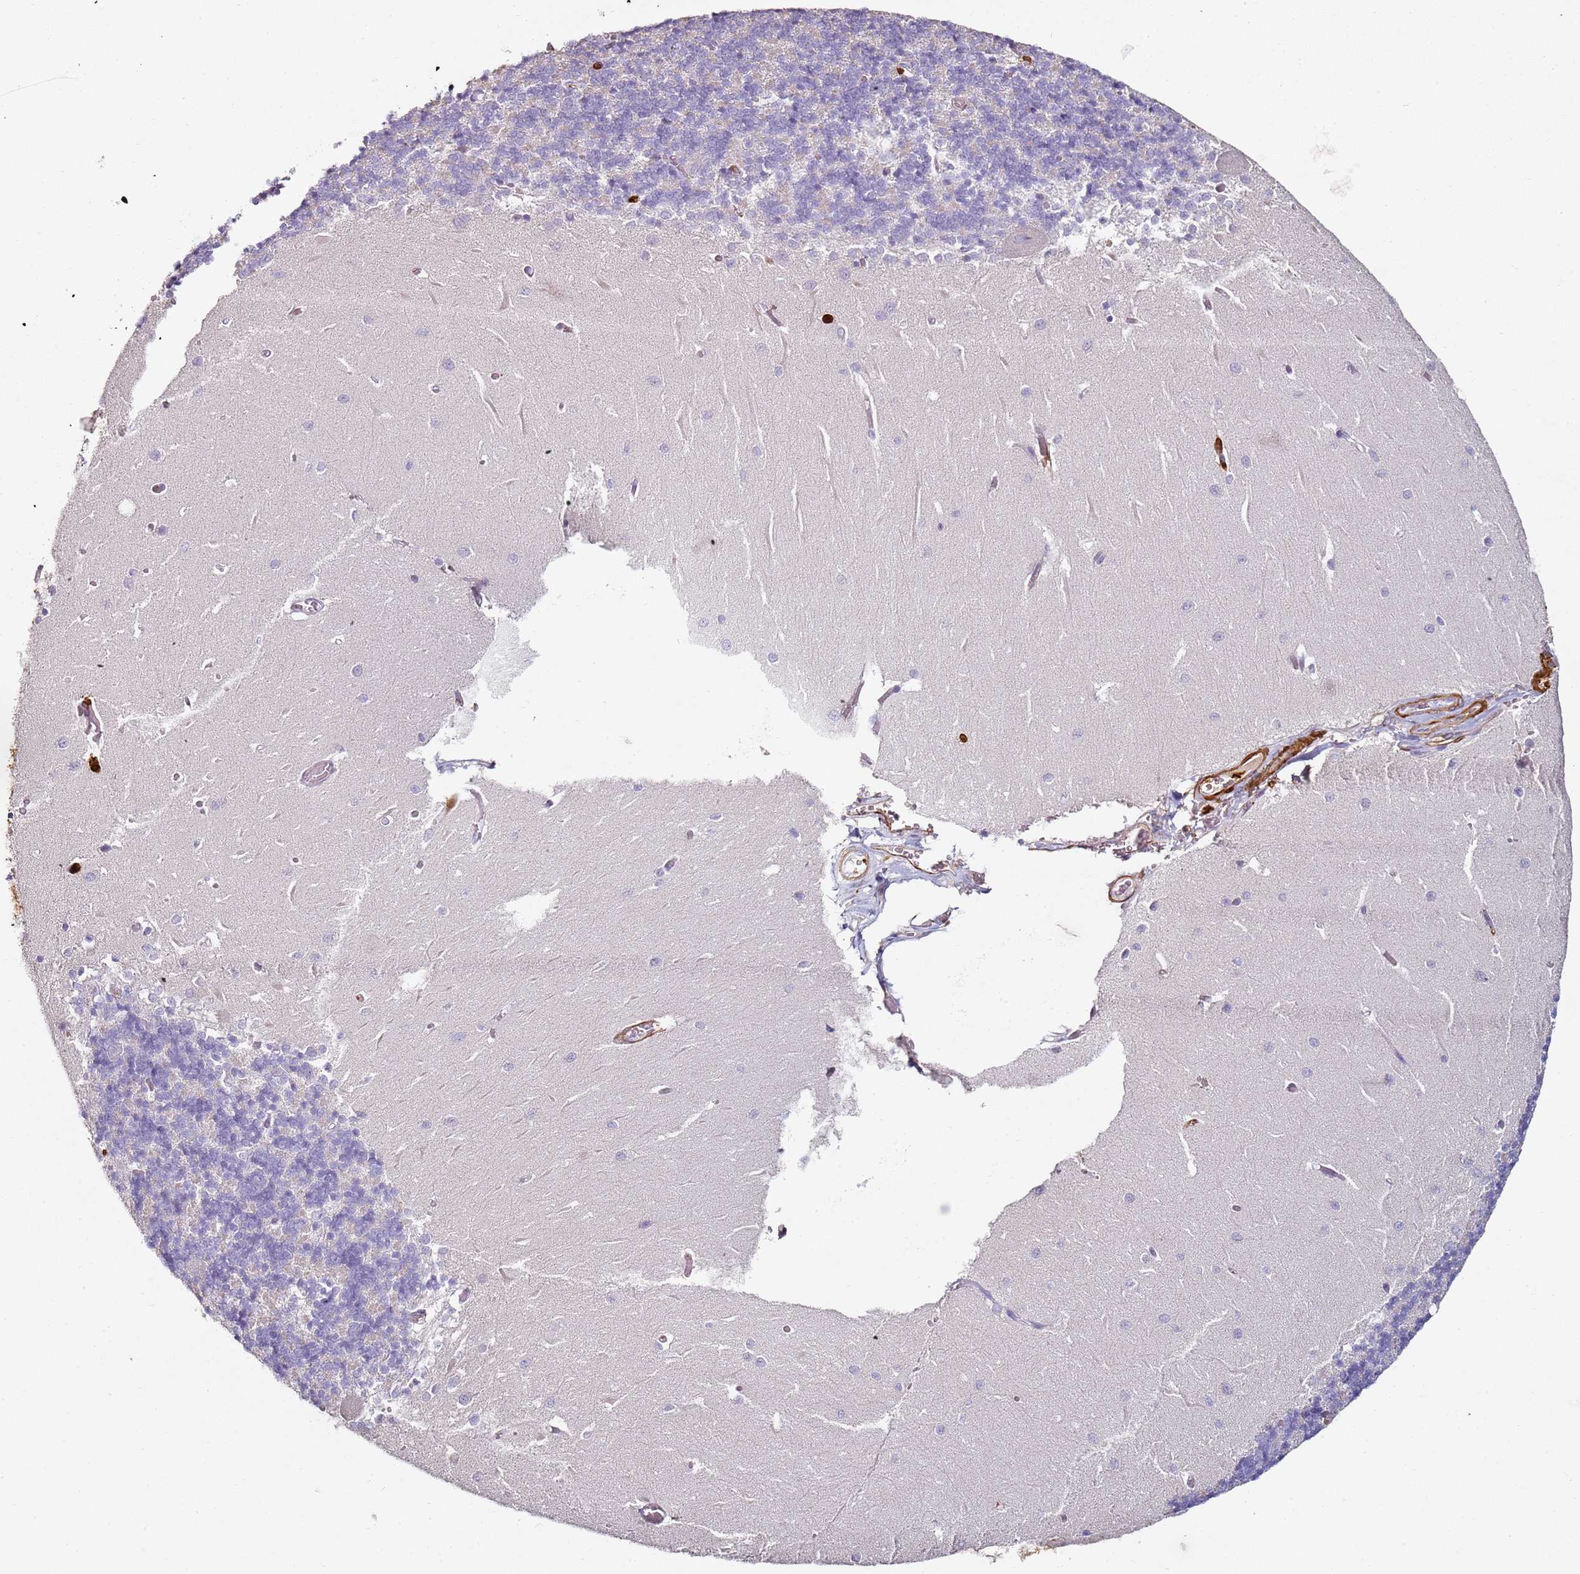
{"staining": {"intensity": "negative", "quantity": "none", "location": "none"}, "tissue": "cerebellum", "cell_type": "Cells in granular layer", "image_type": "normal", "snomed": [{"axis": "morphology", "description": "Normal tissue, NOS"}, {"axis": "topography", "description": "Cerebellum"}], "caption": "IHC image of normal cerebellum: human cerebellum stained with DAB exhibits no significant protein positivity in cells in granular layer. (DAB (3,3'-diaminobenzidine) immunohistochemistry (IHC) visualized using brightfield microscopy, high magnification).", "gene": "S100A4", "patient": {"sex": "male", "age": 37}}